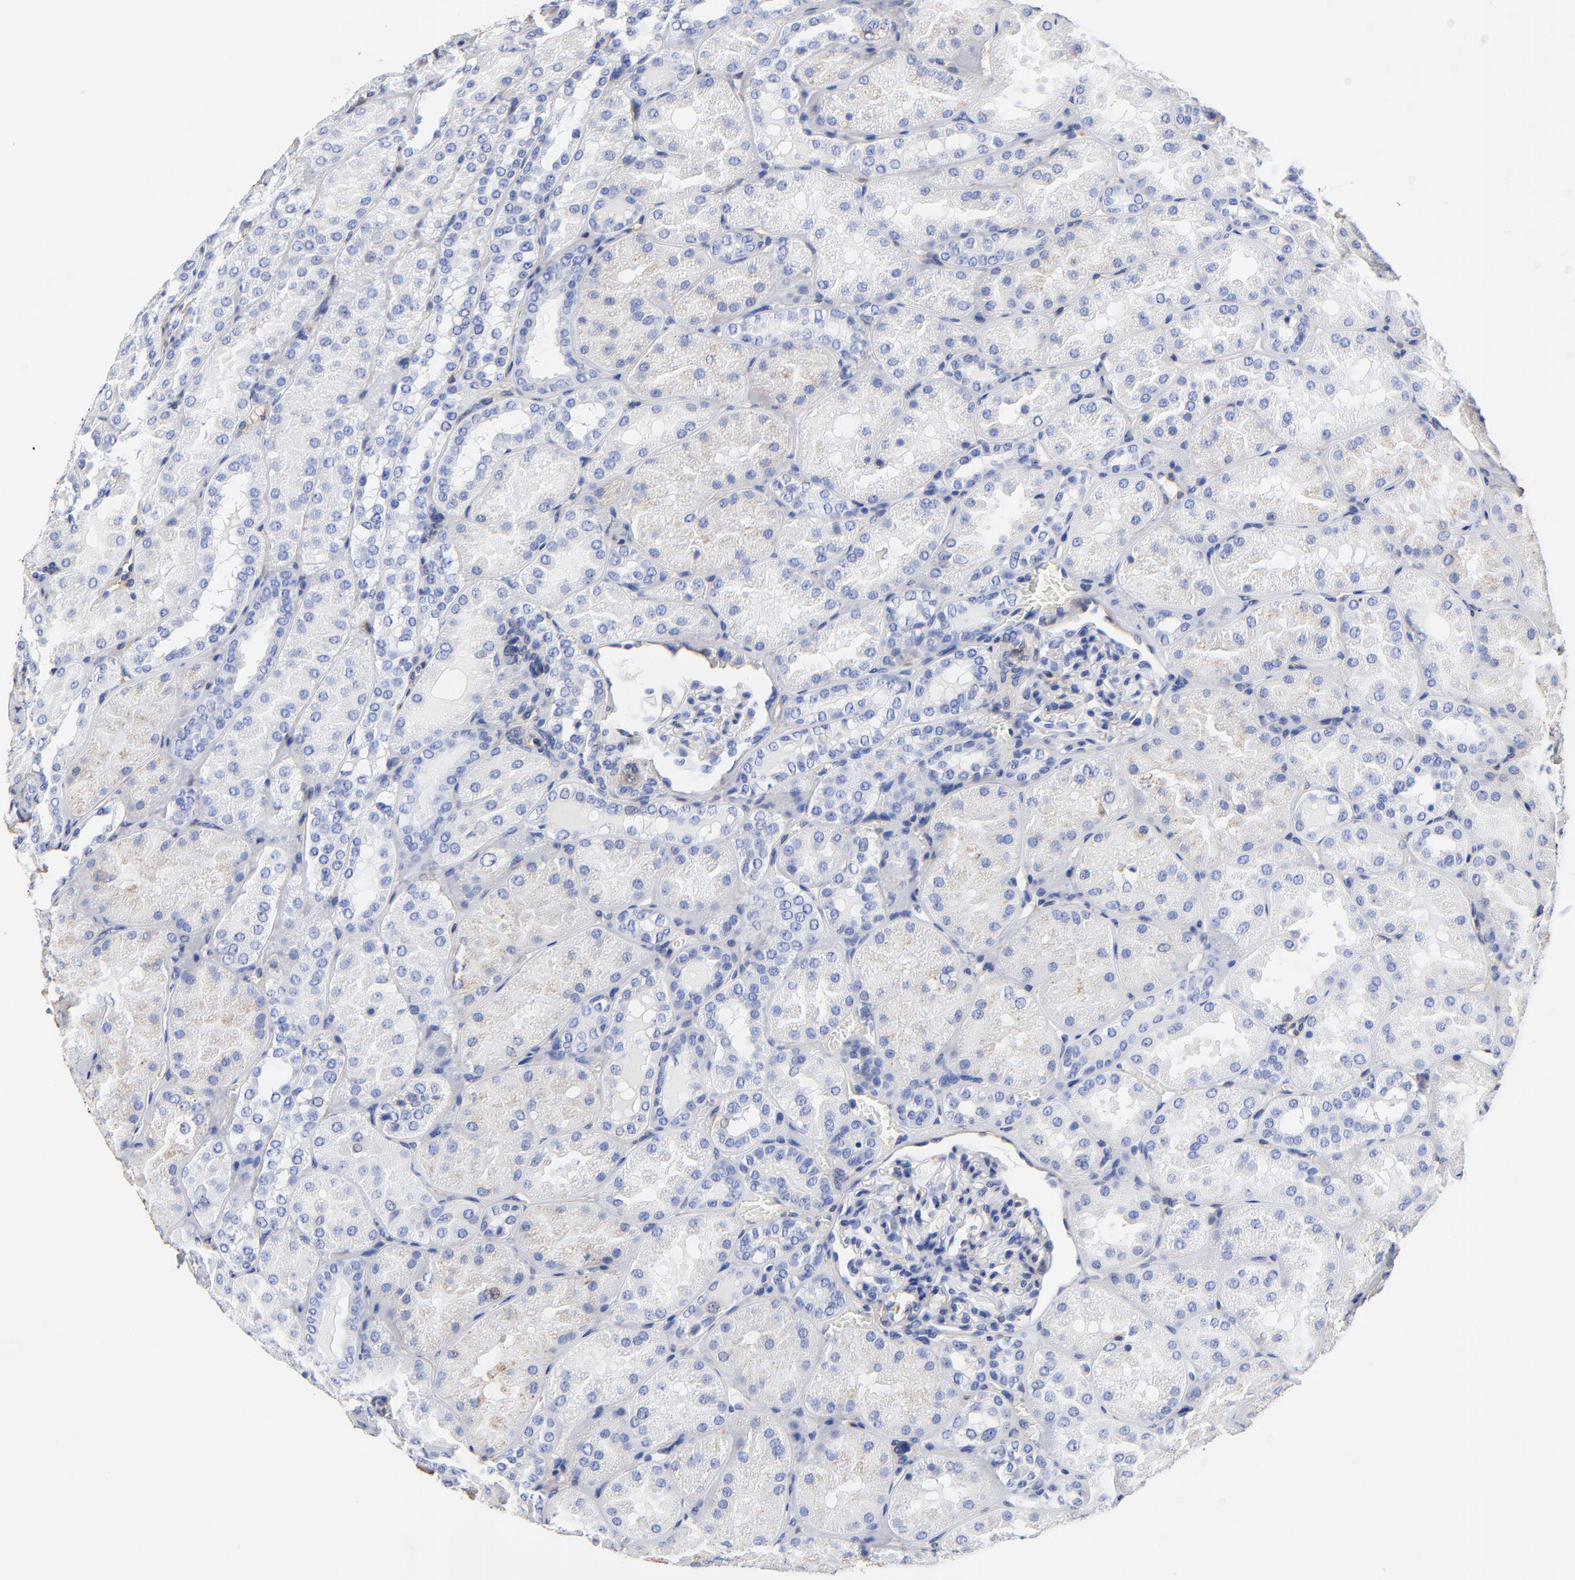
{"staining": {"intensity": "negative", "quantity": "none", "location": "none"}, "tissue": "kidney", "cell_type": "Cells in glomeruli", "image_type": "normal", "snomed": [{"axis": "morphology", "description": "Normal tissue, NOS"}, {"axis": "topography", "description": "Kidney"}], "caption": "High power microscopy micrograph of an immunohistochemistry (IHC) image of unremarkable kidney, revealing no significant positivity in cells in glomeruli.", "gene": "TAGLN2", "patient": {"sex": "male", "age": 28}}